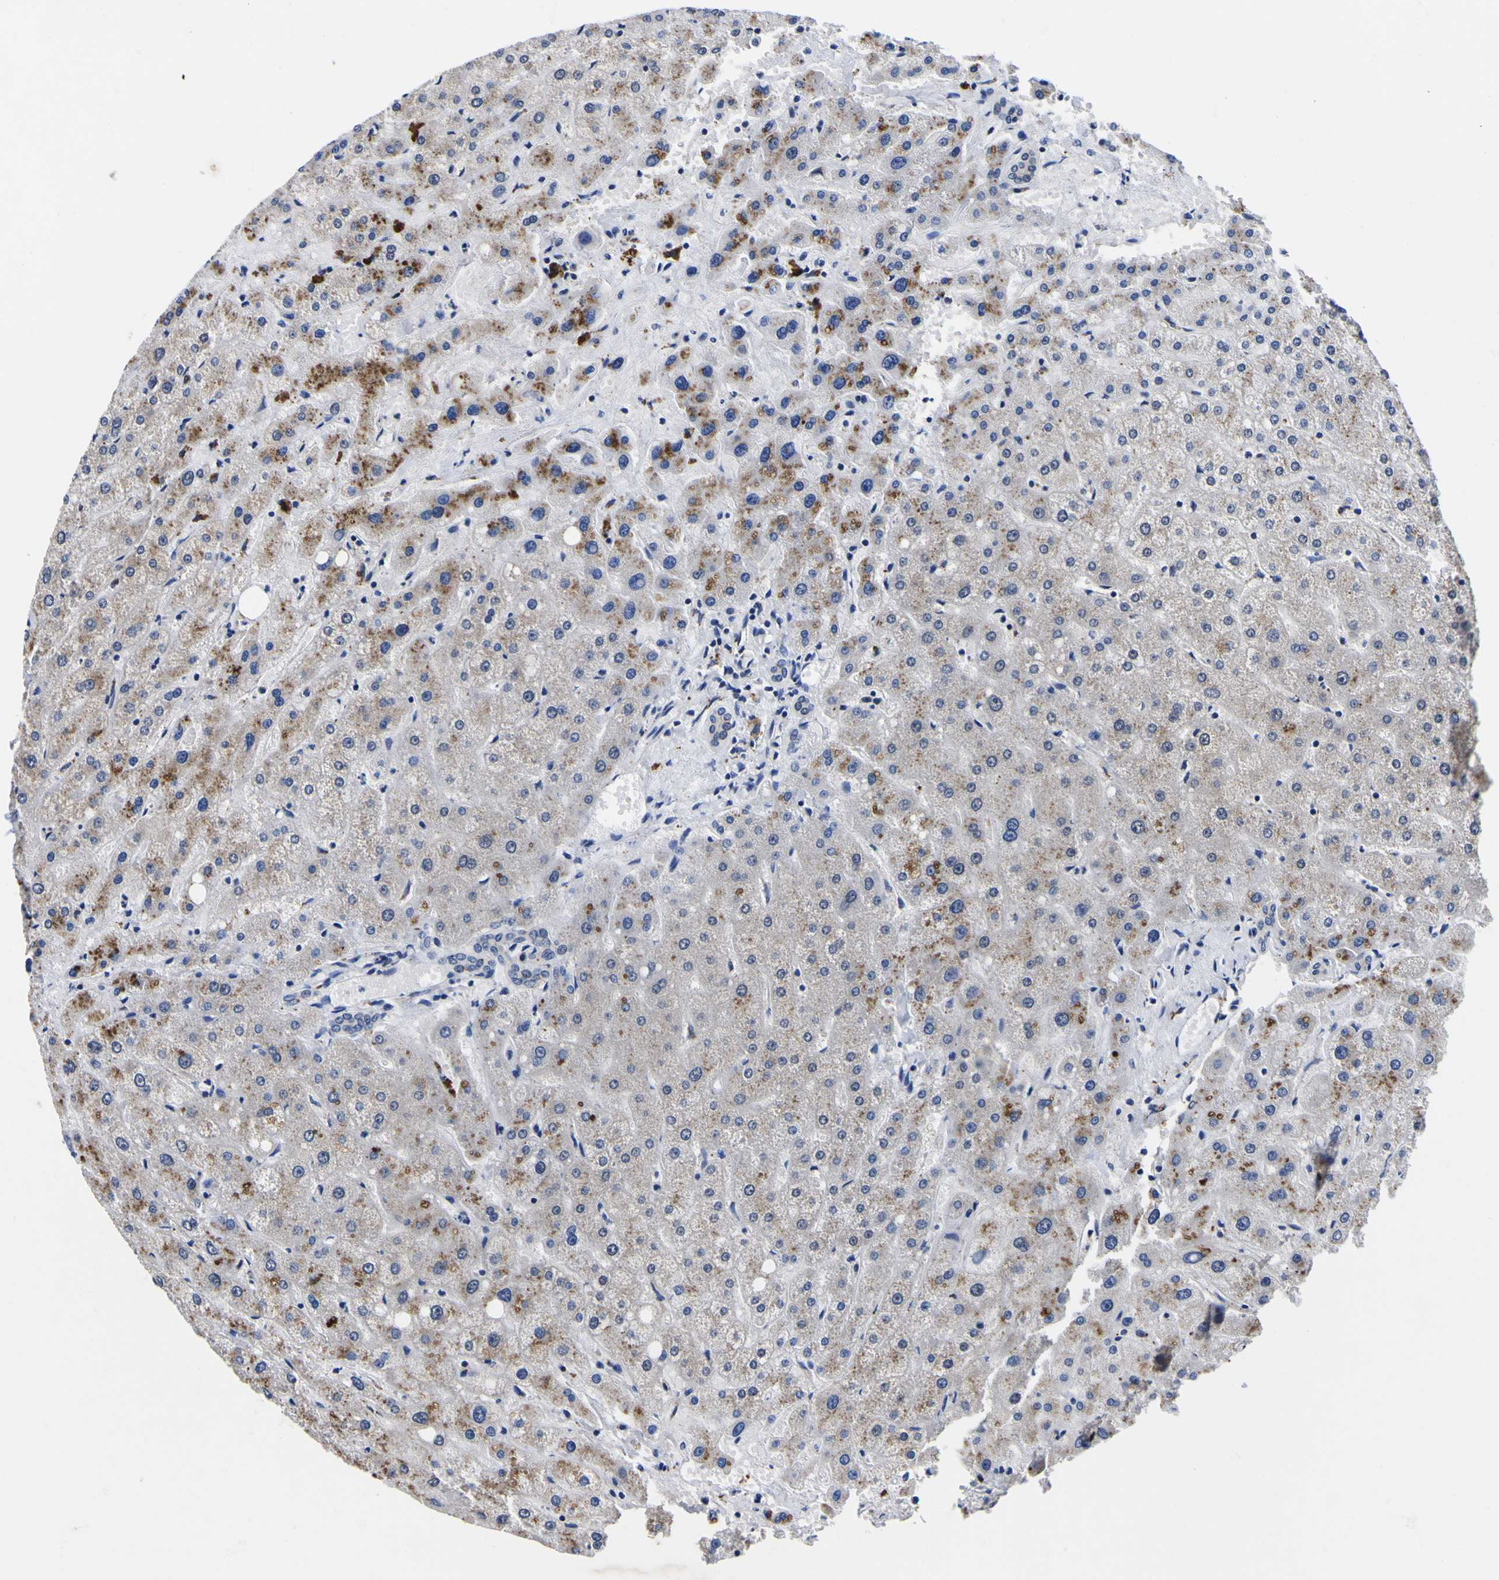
{"staining": {"intensity": "negative", "quantity": "none", "location": "none"}, "tissue": "liver", "cell_type": "Cholangiocytes", "image_type": "normal", "snomed": [{"axis": "morphology", "description": "Normal tissue, NOS"}, {"axis": "topography", "description": "Liver"}], "caption": "The micrograph demonstrates no significant staining in cholangiocytes of liver. (DAB immunohistochemistry, high magnification).", "gene": "IGFLR1", "patient": {"sex": "male", "age": 73}}